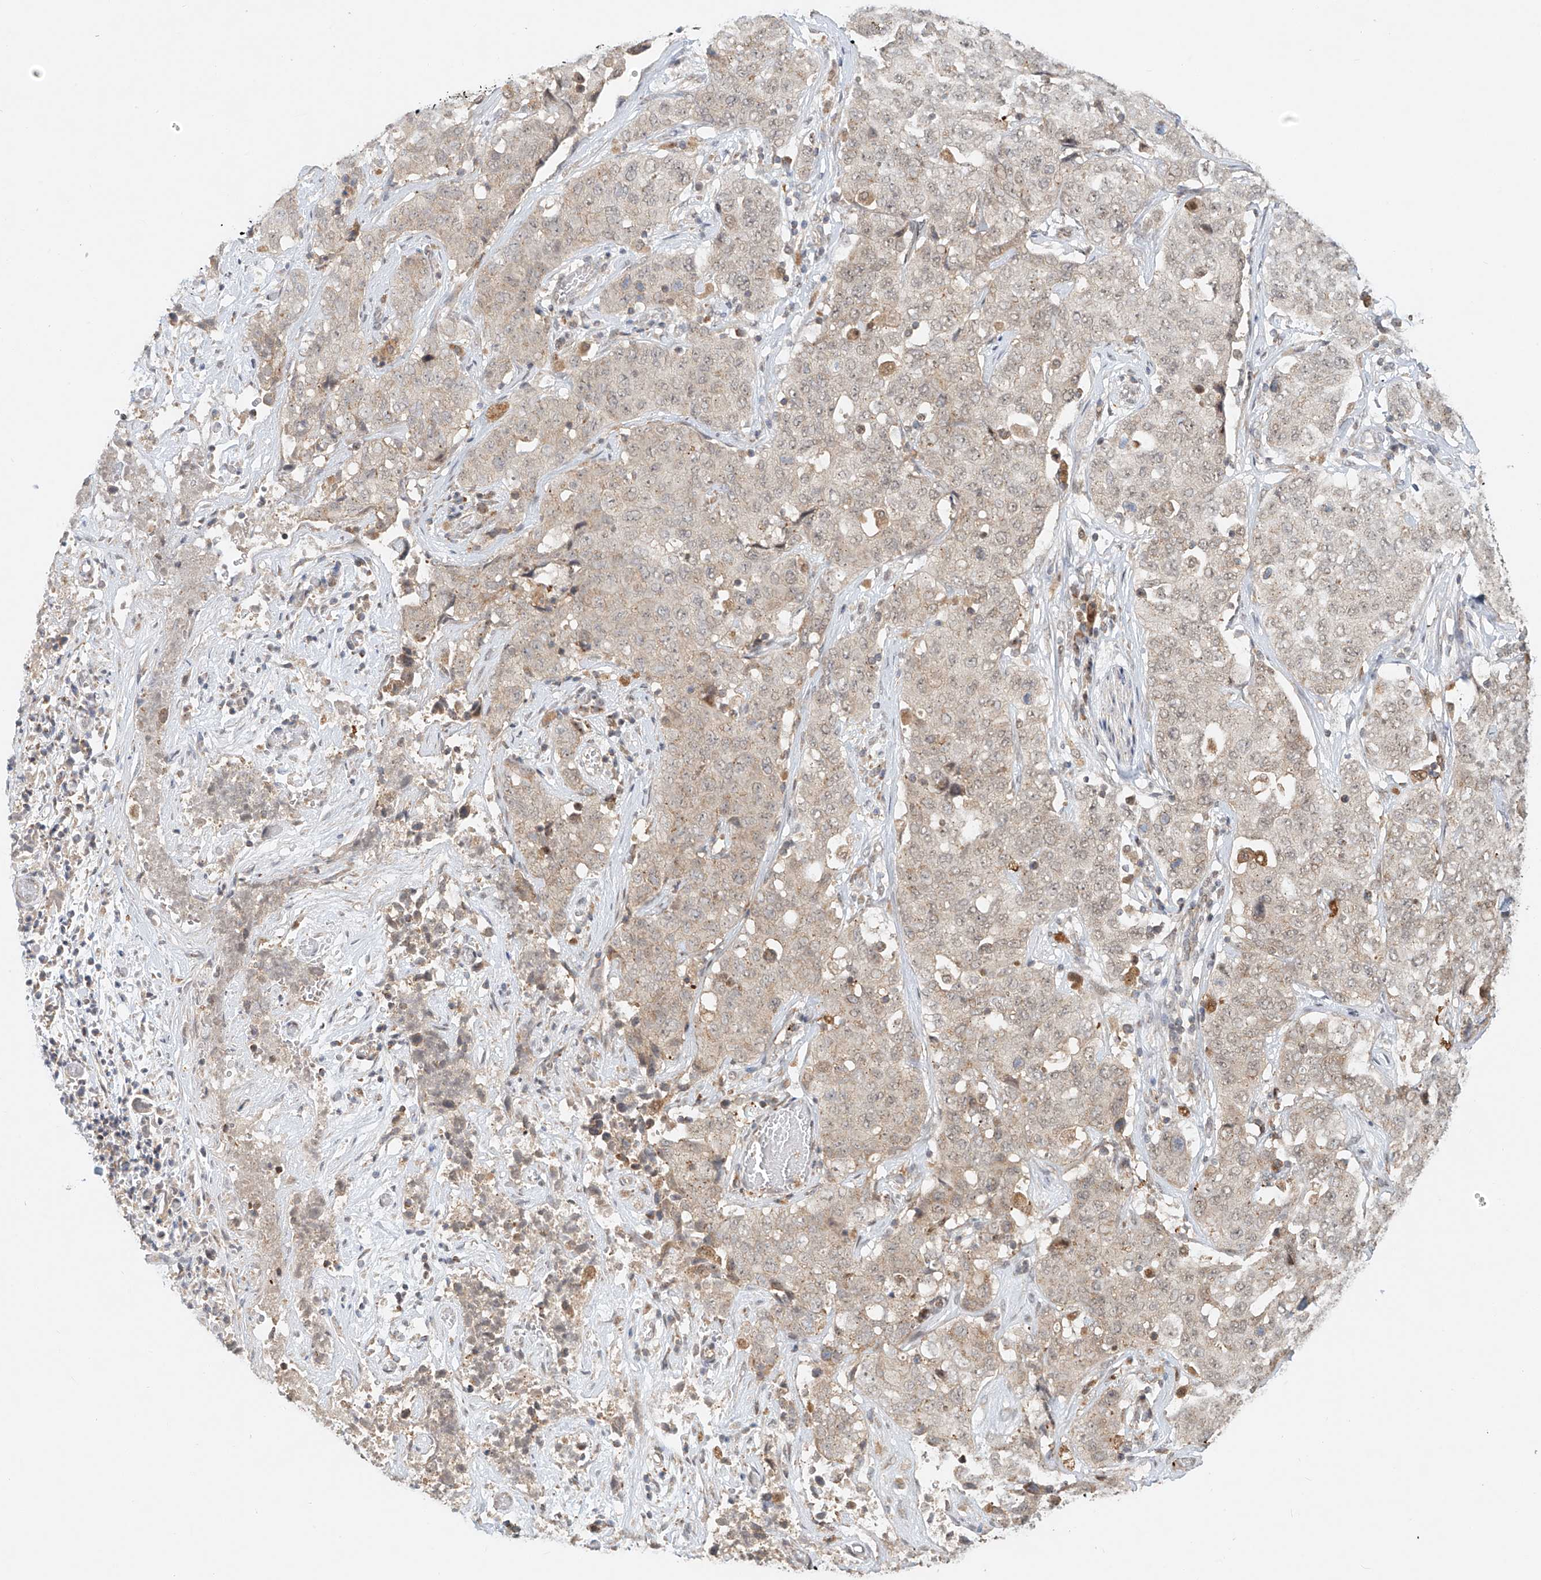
{"staining": {"intensity": "weak", "quantity": "<25%", "location": "cytoplasmic/membranous,nuclear"}, "tissue": "stomach cancer", "cell_type": "Tumor cells", "image_type": "cancer", "snomed": [{"axis": "morphology", "description": "Normal tissue, NOS"}, {"axis": "morphology", "description": "Adenocarcinoma, NOS"}, {"axis": "topography", "description": "Lymph node"}, {"axis": "topography", "description": "Stomach"}], "caption": "Tumor cells are negative for brown protein staining in stomach cancer (adenocarcinoma).", "gene": "SYTL3", "patient": {"sex": "male", "age": 48}}